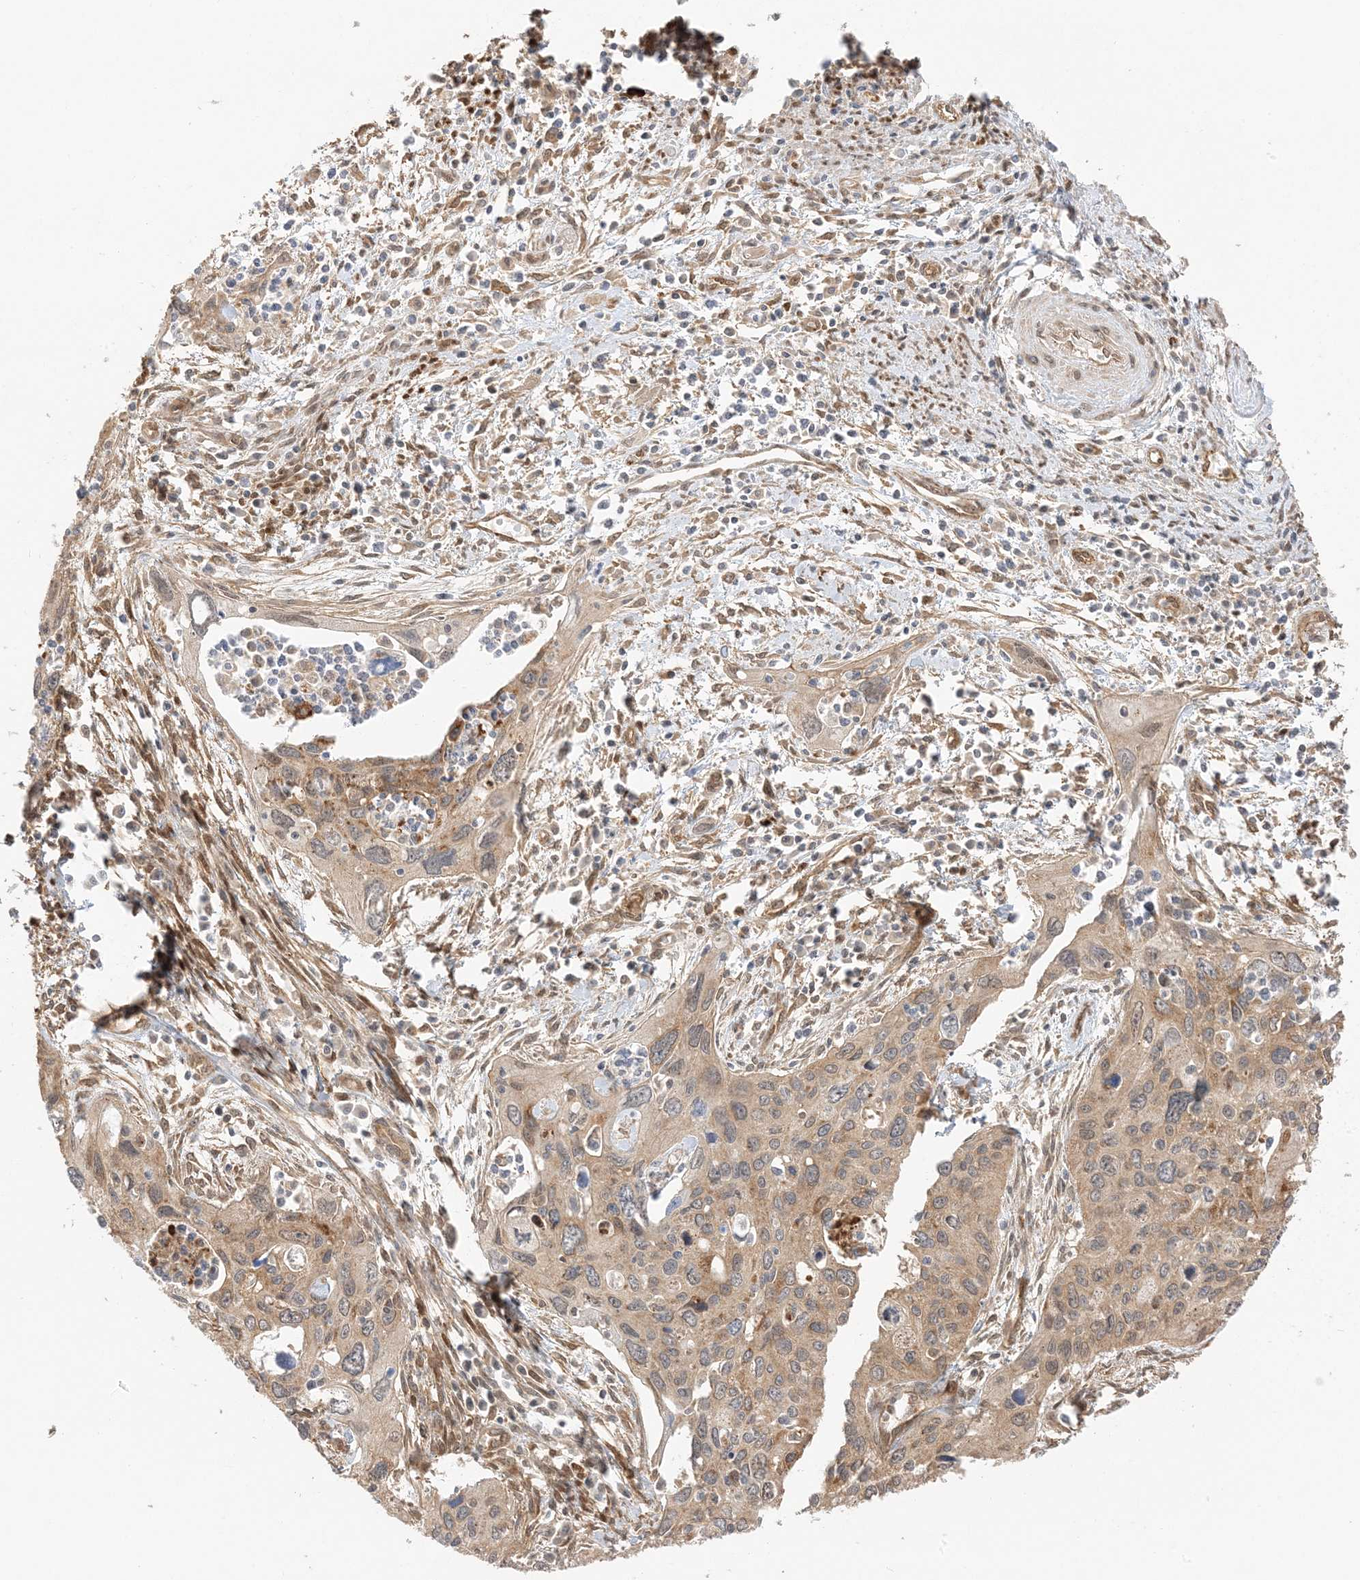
{"staining": {"intensity": "weak", "quantity": "25%-75%", "location": "cytoplasmic/membranous"}, "tissue": "cervical cancer", "cell_type": "Tumor cells", "image_type": "cancer", "snomed": [{"axis": "morphology", "description": "Squamous cell carcinoma, NOS"}, {"axis": "topography", "description": "Cervix"}], "caption": "Immunohistochemical staining of human cervical cancer (squamous cell carcinoma) reveals weak cytoplasmic/membranous protein staining in about 25%-75% of tumor cells. (brown staining indicates protein expression, while blue staining denotes nuclei).", "gene": "UBAP2L", "patient": {"sex": "female", "age": 55}}